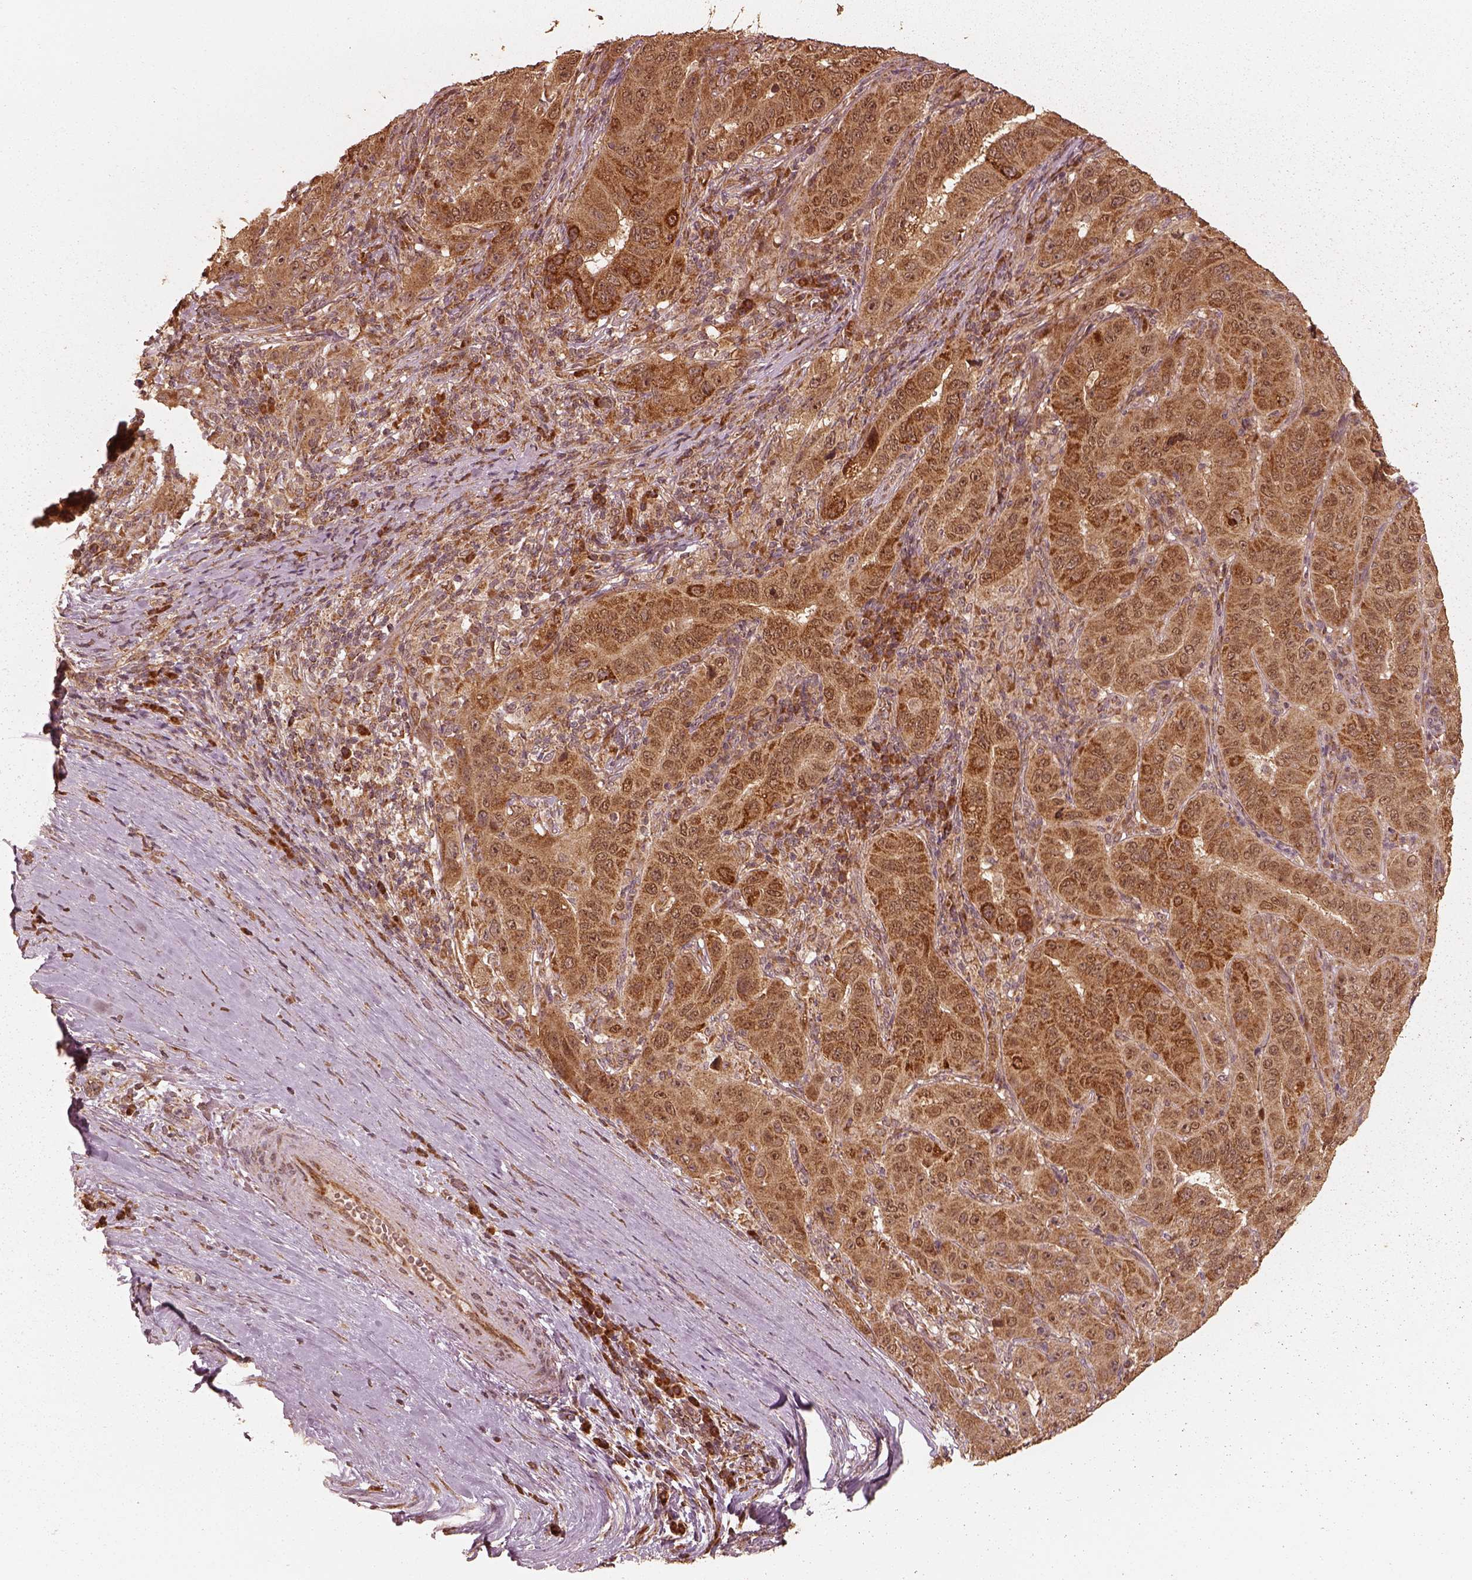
{"staining": {"intensity": "strong", "quantity": ">75%", "location": "cytoplasmic/membranous"}, "tissue": "pancreatic cancer", "cell_type": "Tumor cells", "image_type": "cancer", "snomed": [{"axis": "morphology", "description": "Adenocarcinoma, NOS"}, {"axis": "topography", "description": "Pancreas"}], "caption": "Immunohistochemistry (IHC) (DAB (3,3'-diaminobenzidine)) staining of pancreatic adenocarcinoma displays strong cytoplasmic/membranous protein staining in approximately >75% of tumor cells. The staining was performed using DAB to visualize the protein expression in brown, while the nuclei were stained in blue with hematoxylin (Magnification: 20x).", "gene": "DNAJC25", "patient": {"sex": "male", "age": 63}}